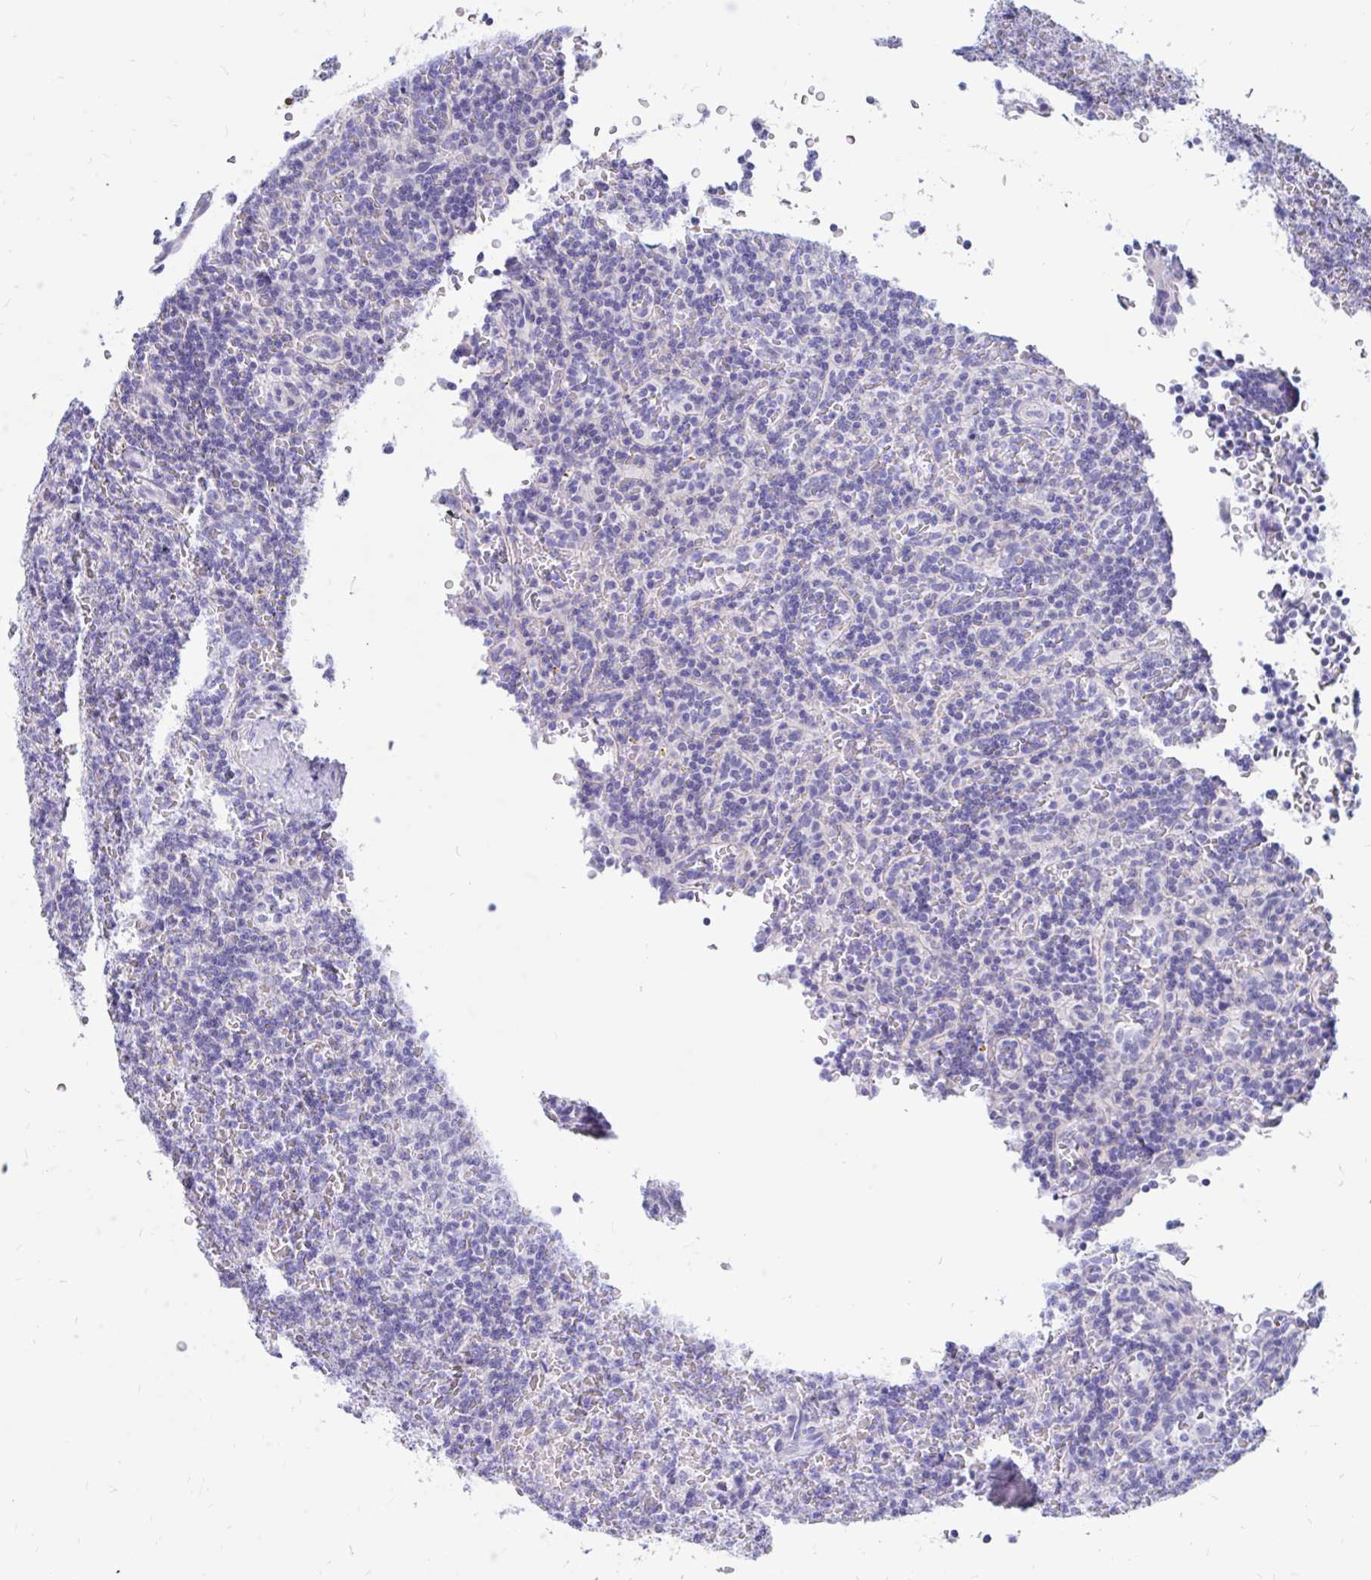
{"staining": {"intensity": "negative", "quantity": "none", "location": "none"}, "tissue": "lymphoma", "cell_type": "Tumor cells", "image_type": "cancer", "snomed": [{"axis": "morphology", "description": "Malignant lymphoma, non-Hodgkin's type, Low grade"}, {"axis": "topography", "description": "Spleen"}], "caption": "Malignant lymphoma, non-Hodgkin's type (low-grade) was stained to show a protein in brown. There is no significant positivity in tumor cells.", "gene": "IGSF5", "patient": {"sex": "male", "age": 73}}